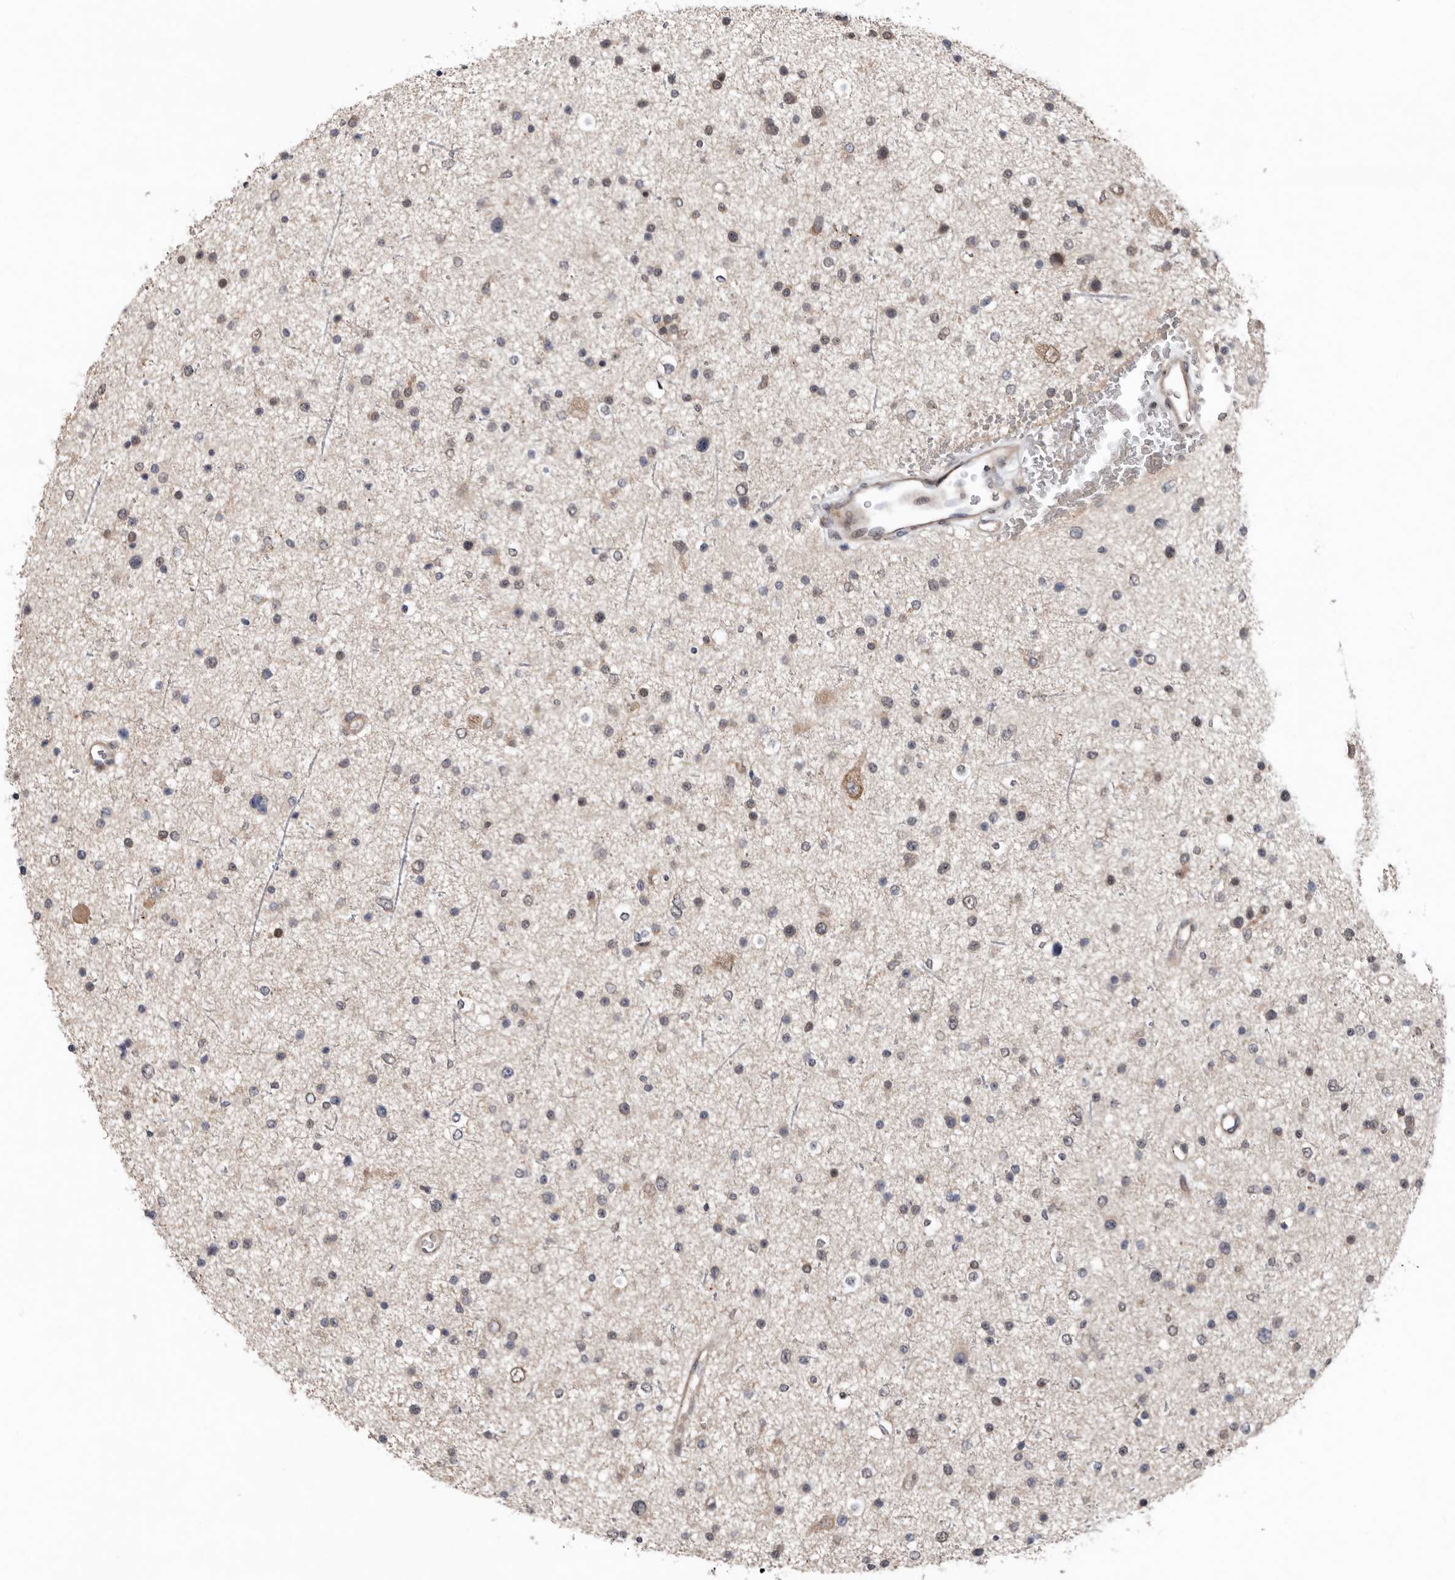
{"staining": {"intensity": "weak", "quantity": "<25%", "location": "cytoplasmic/membranous"}, "tissue": "glioma", "cell_type": "Tumor cells", "image_type": "cancer", "snomed": [{"axis": "morphology", "description": "Glioma, malignant, Low grade"}, {"axis": "topography", "description": "Brain"}], "caption": "Tumor cells are negative for brown protein staining in glioma. (DAB IHC visualized using brightfield microscopy, high magnification).", "gene": "CHML", "patient": {"sex": "female", "age": 37}}